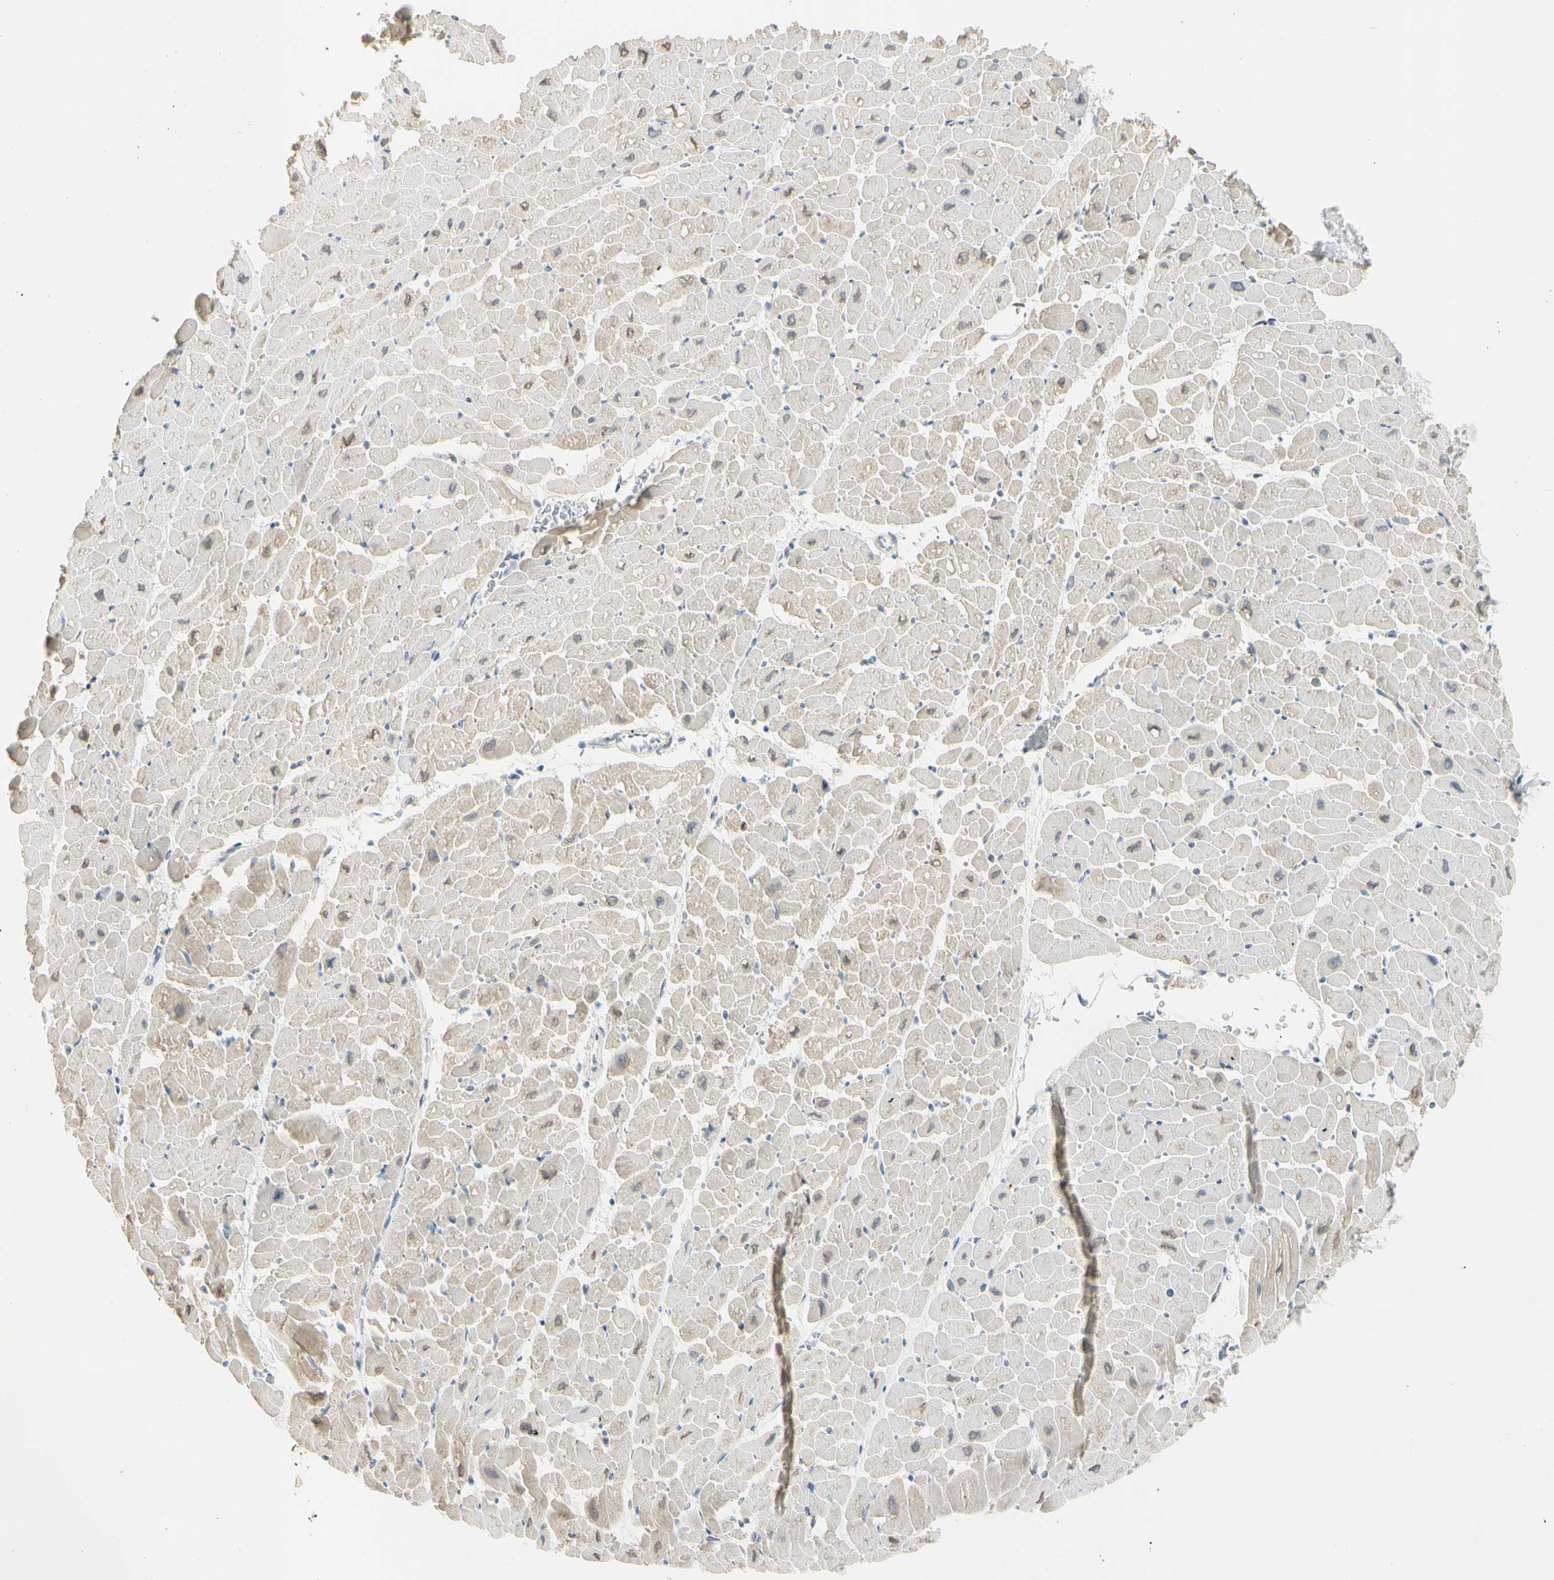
{"staining": {"intensity": "negative", "quantity": "none", "location": "none"}, "tissue": "heart muscle", "cell_type": "Cardiomyocytes", "image_type": "normal", "snomed": [{"axis": "morphology", "description": "Normal tissue, NOS"}, {"axis": "topography", "description": "Heart"}], "caption": "Immunohistochemistry (IHC) histopathology image of unremarkable heart muscle: heart muscle stained with DAB (3,3'-diaminobenzidine) exhibits no significant protein positivity in cardiomyocytes.", "gene": "B4GALNT1", "patient": {"sex": "male", "age": 45}}